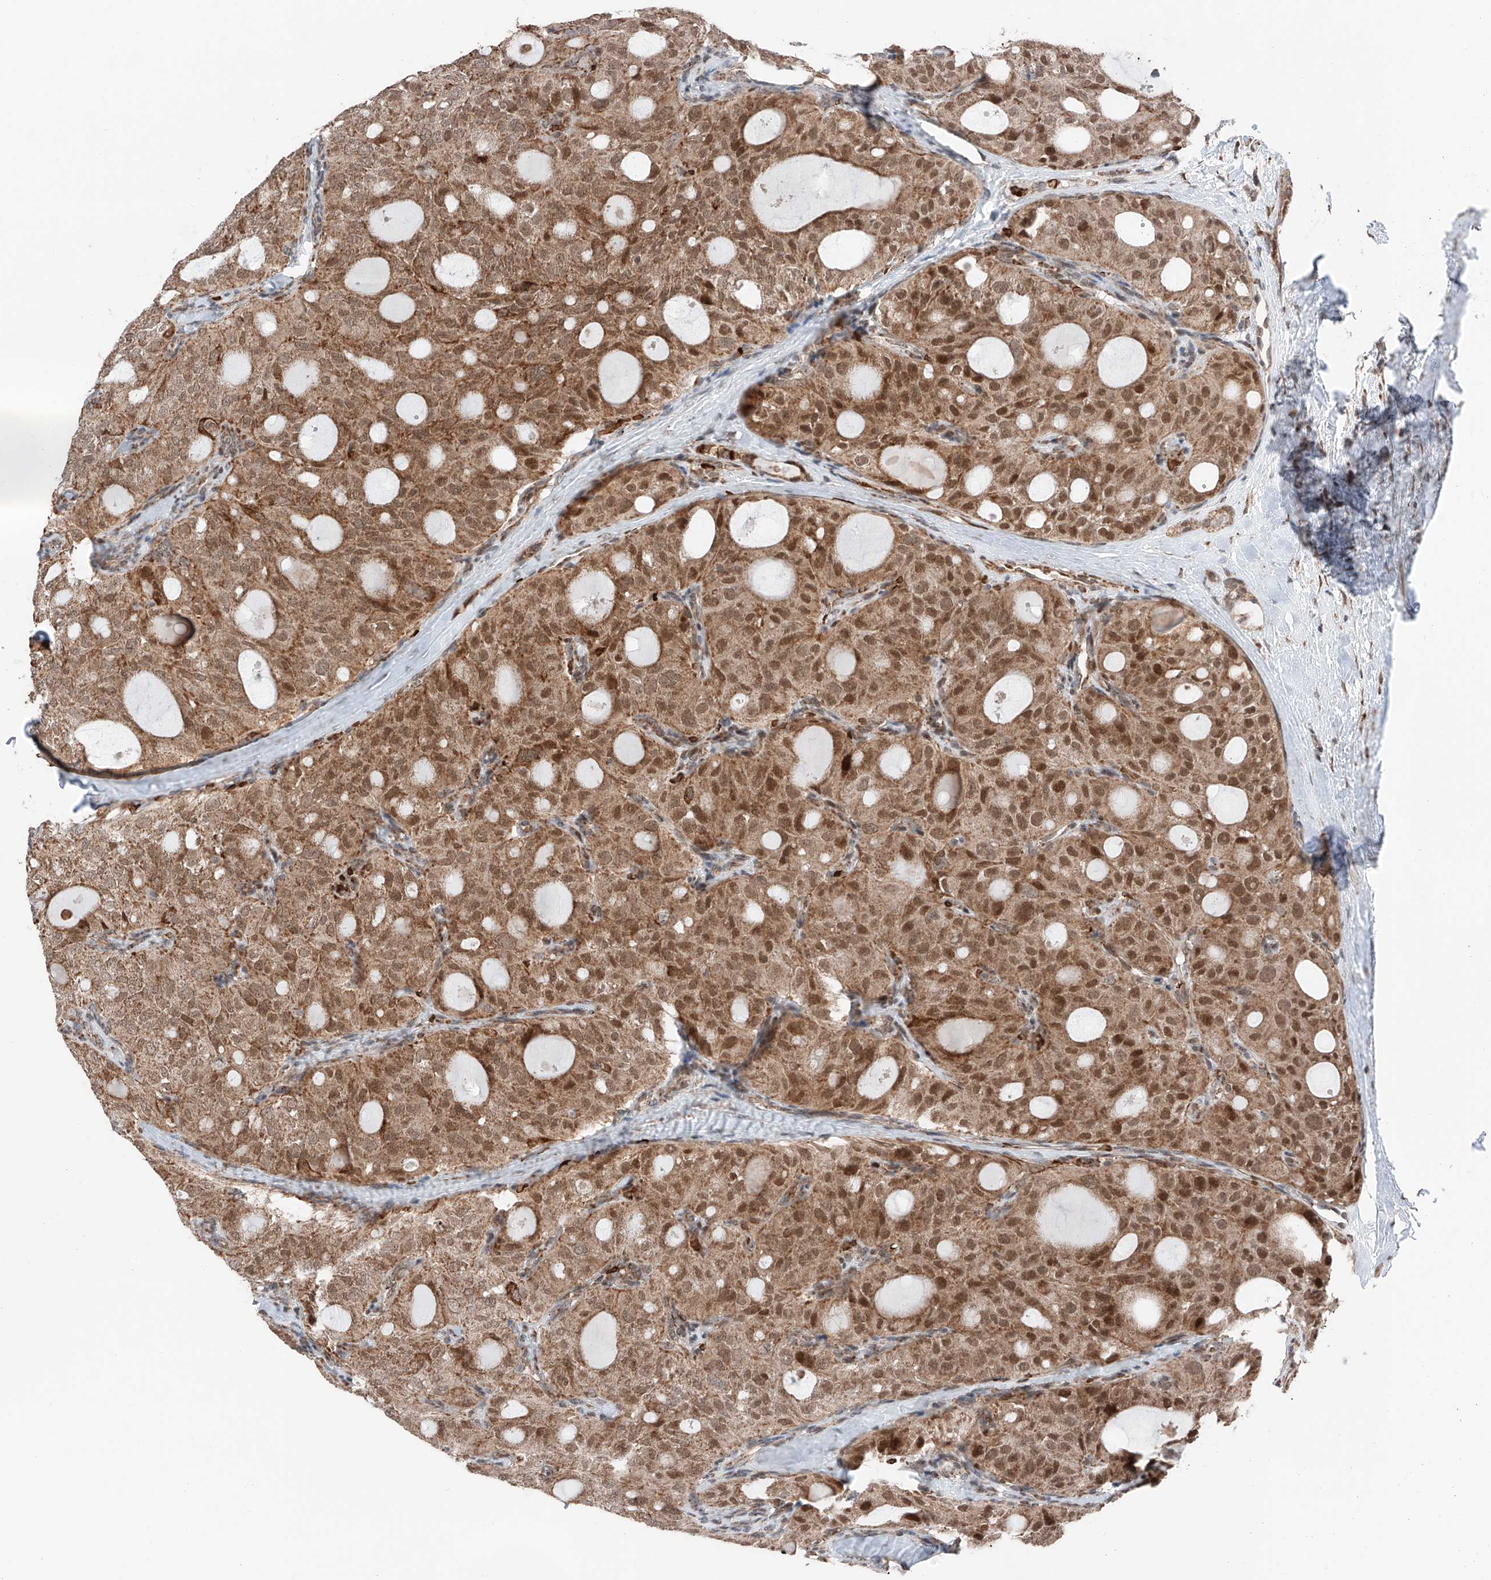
{"staining": {"intensity": "moderate", "quantity": ">75%", "location": "cytoplasmic/membranous,nuclear"}, "tissue": "thyroid cancer", "cell_type": "Tumor cells", "image_type": "cancer", "snomed": [{"axis": "morphology", "description": "Follicular adenoma carcinoma, NOS"}, {"axis": "topography", "description": "Thyroid gland"}], "caption": "Tumor cells exhibit medium levels of moderate cytoplasmic/membranous and nuclear expression in about >75% of cells in human follicular adenoma carcinoma (thyroid). (brown staining indicates protein expression, while blue staining denotes nuclei).", "gene": "ZSCAN29", "patient": {"sex": "male", "age": 75}}